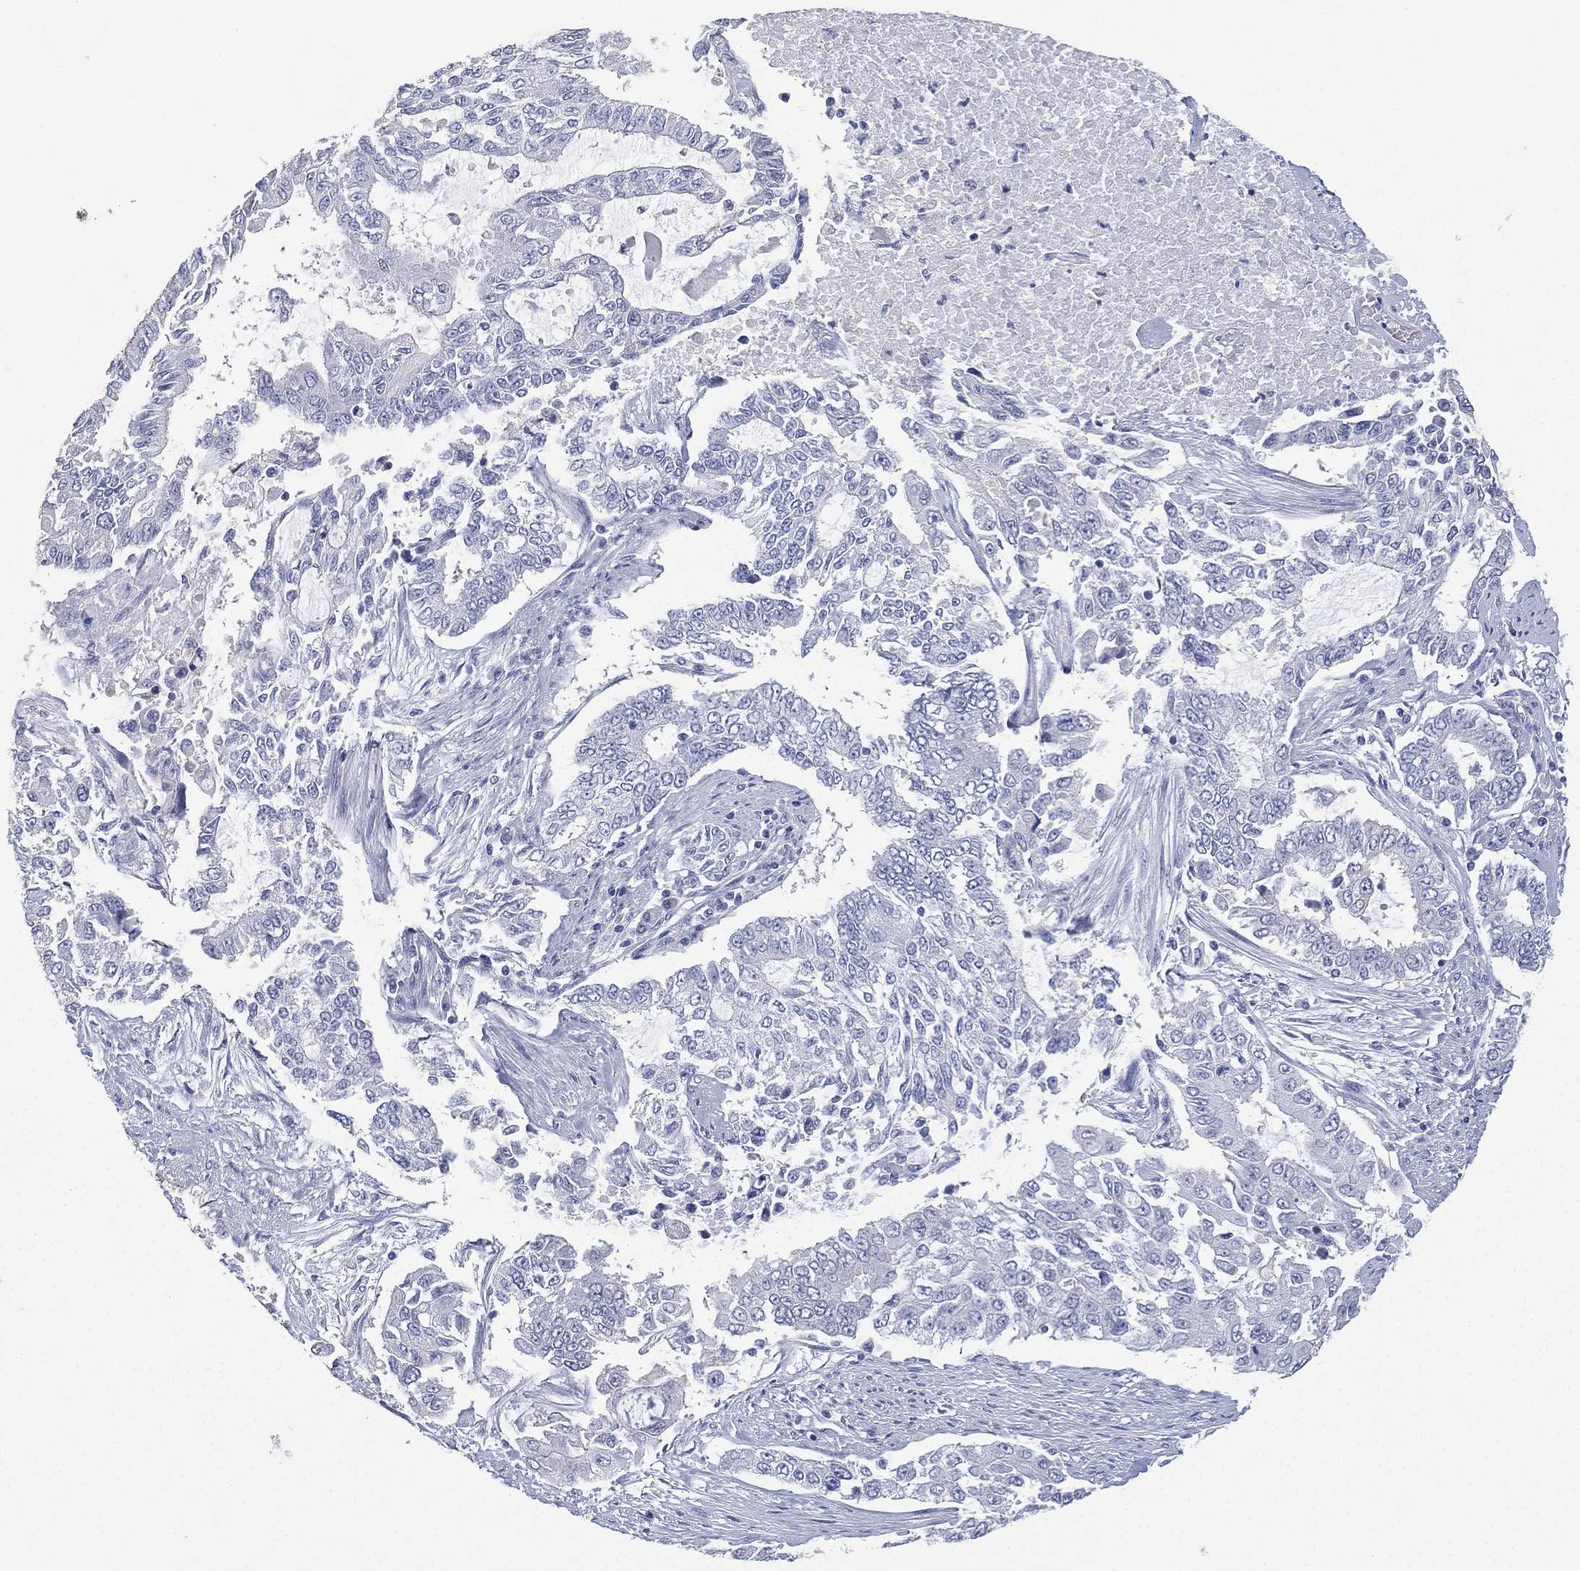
{"staining": {"intensity": "negative", "quantity": "none", "location": "none"}, "tissue": "endometrial cancer", "cell_type": "Tumor cells", "image_type": "cancer", "snomed": [{"axis": "morphology", "description": "Adenocarcinoma, NOS"}, {"axis": "topography", "description": "Uterus"}], "caption": "The histopathology image demonstrates no staining of tumor cells in endometrial adenocarcinoma.", "gene": "FMO1", "patient": {"sex": "female", "age": 59}}